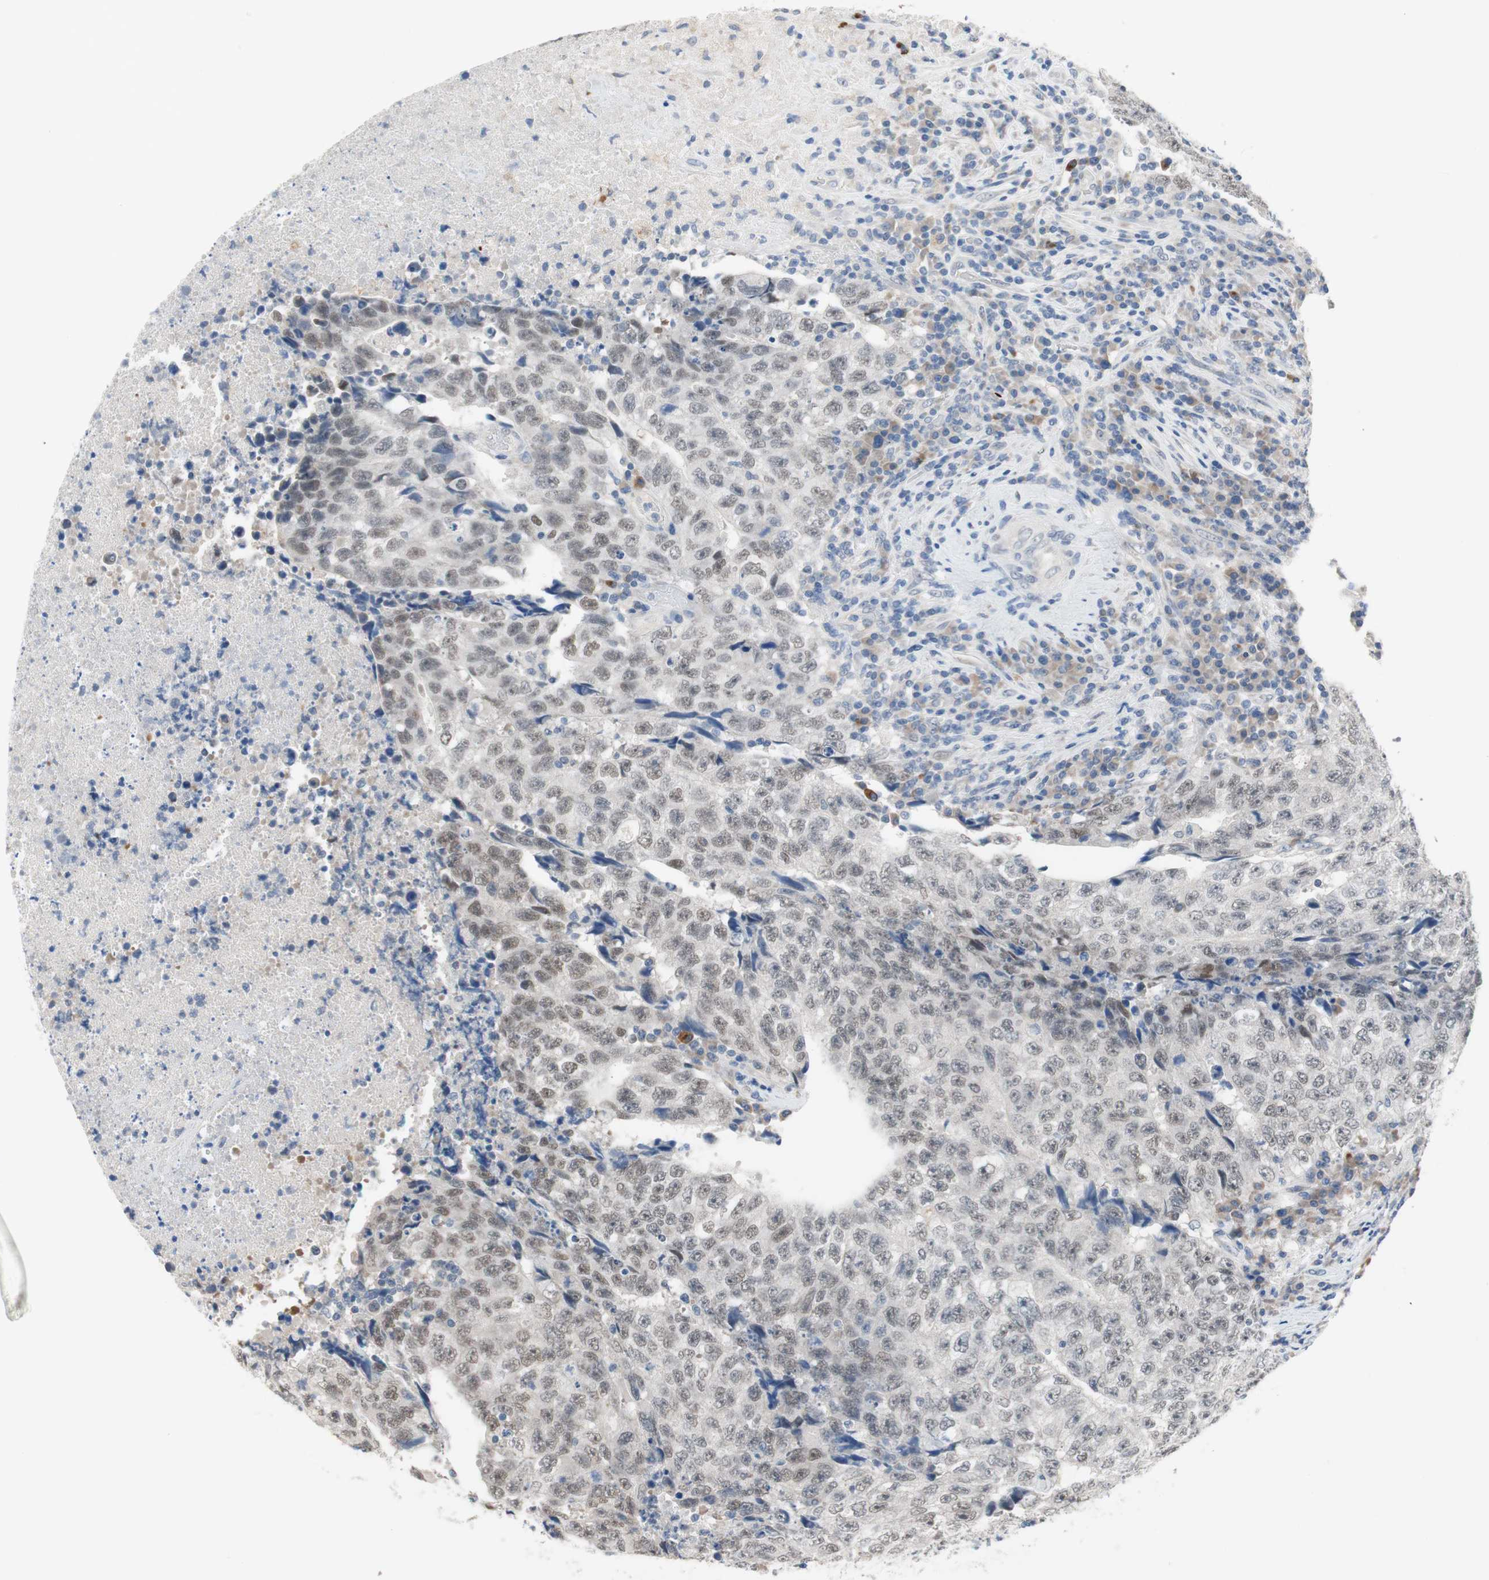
{"staining": {"intensity": "weak", "quantity": "<25%", "location": "nuclear"}, "tissue": "testis cancer", "cell_type": "Tumor cells", "image_type": "cancer", "snomed": [{"axis": "morphology", "description": "Necrosis, NOS"}, {"axis": "morphology", "description": "Carcinoma, Embryonal, NOS"}, {"axis": "topography", "description": "Testis"}], "caption": "IHC micrograph of human testis cancer stained for a protein (brown), which reveals no expression in tumor cells. The staining is performed using DAB brown chromogen with nuclei counter-stained in using hematoxylin.", "gene": "GRHL1", "patient": {"sex": "male", "age": 19}}